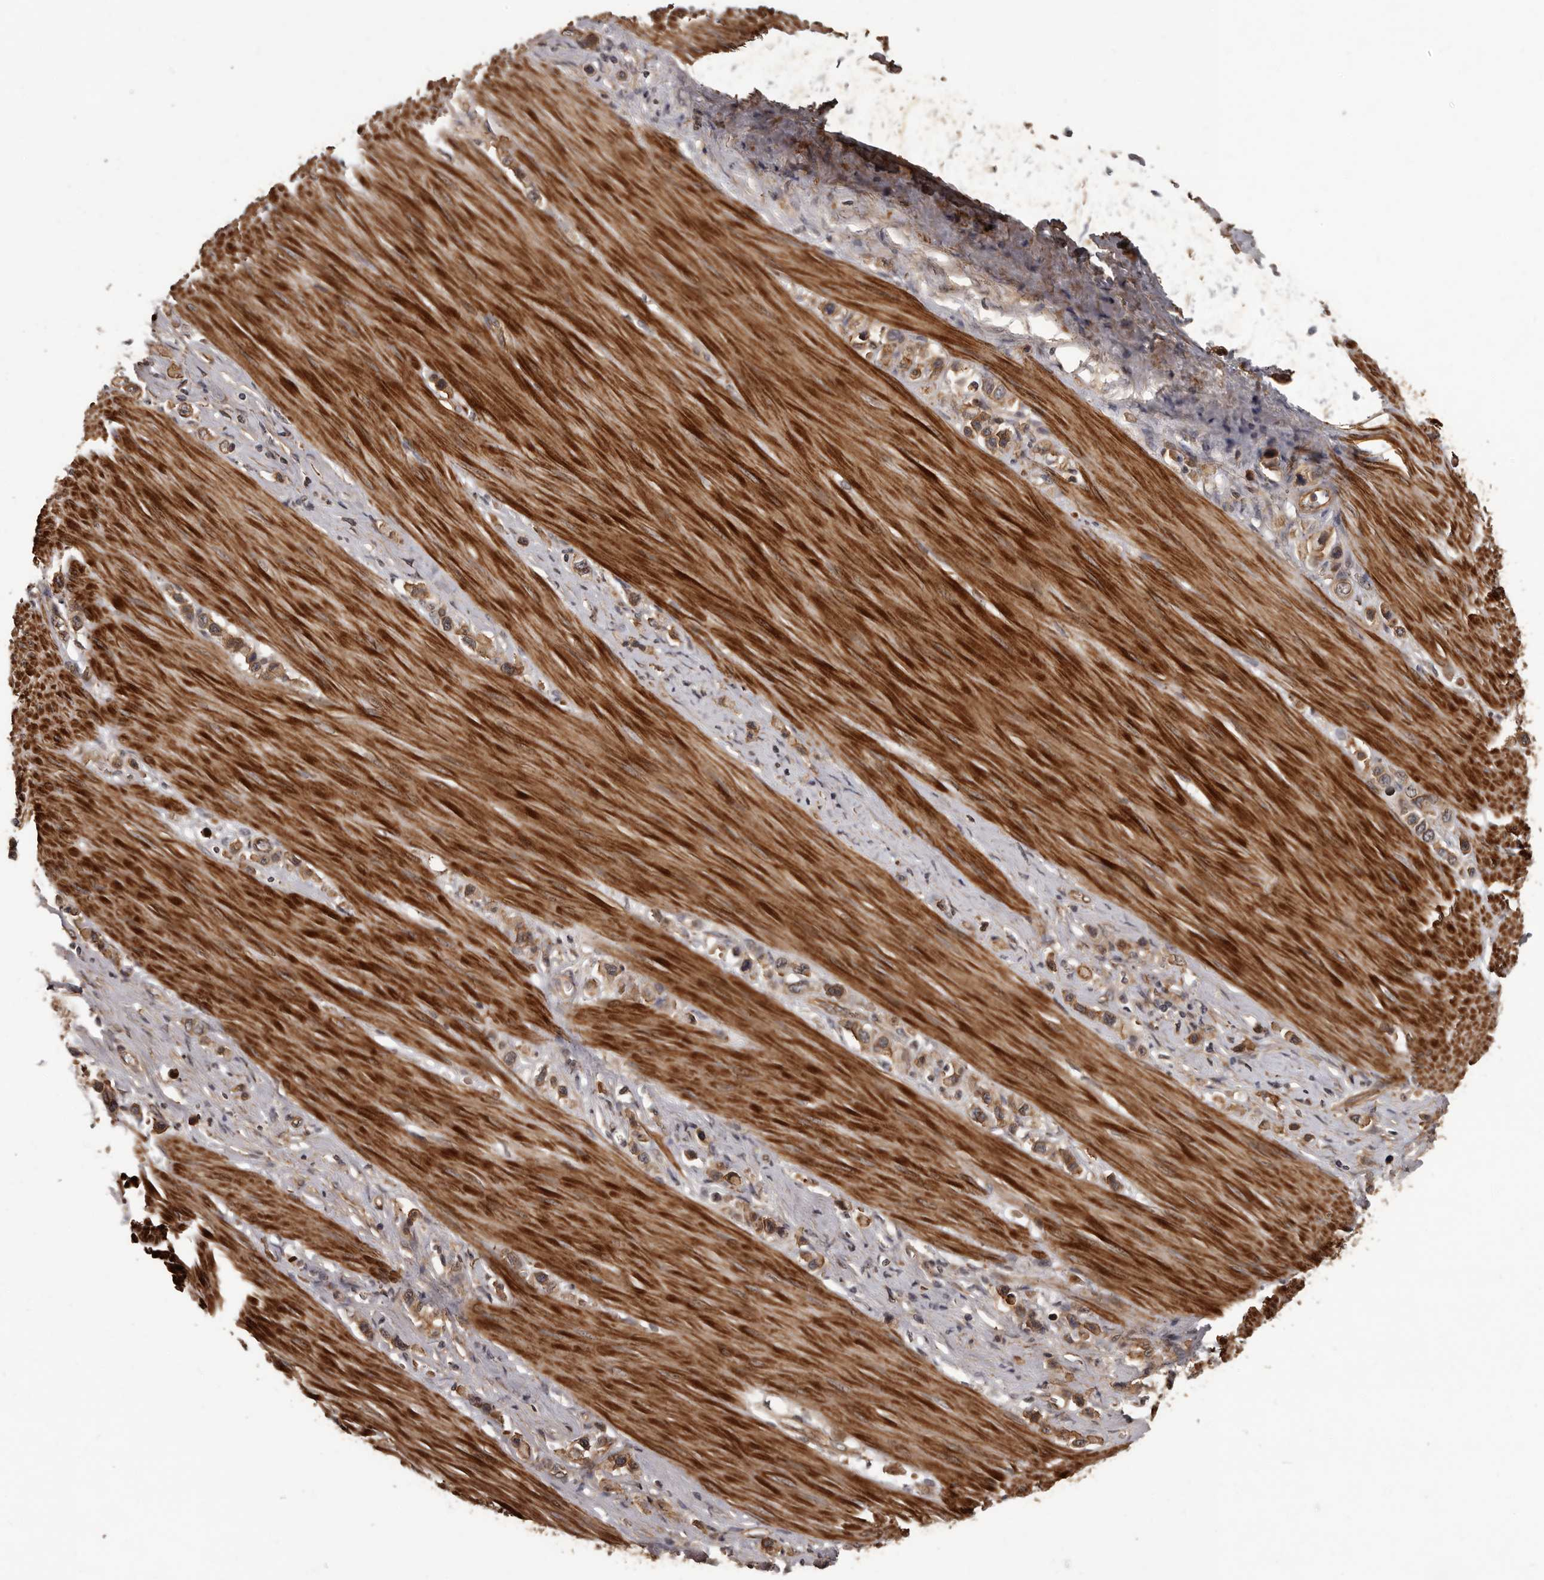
{"staining": {"intensity": "weak", "quantity": ">75%", "location": "cytoplasmic/membranous"}, "tissue": "stomach cancer", "cell_type": "Tumor cells", "image_type": "cancer", "snomed": [{"axis": "morphology", "description": "Adenocarcinoma, NOS"}, {"axis": "topography", "description": "Stomach"}], "caption": "Protein expression analysis of human stomach adenocarcinoma reveals weak cytoplasmic/membranous staining in about >75% of tumor cells.", "gene": "SLITRK6", "patient": {"sex": "female", "age": 65}}